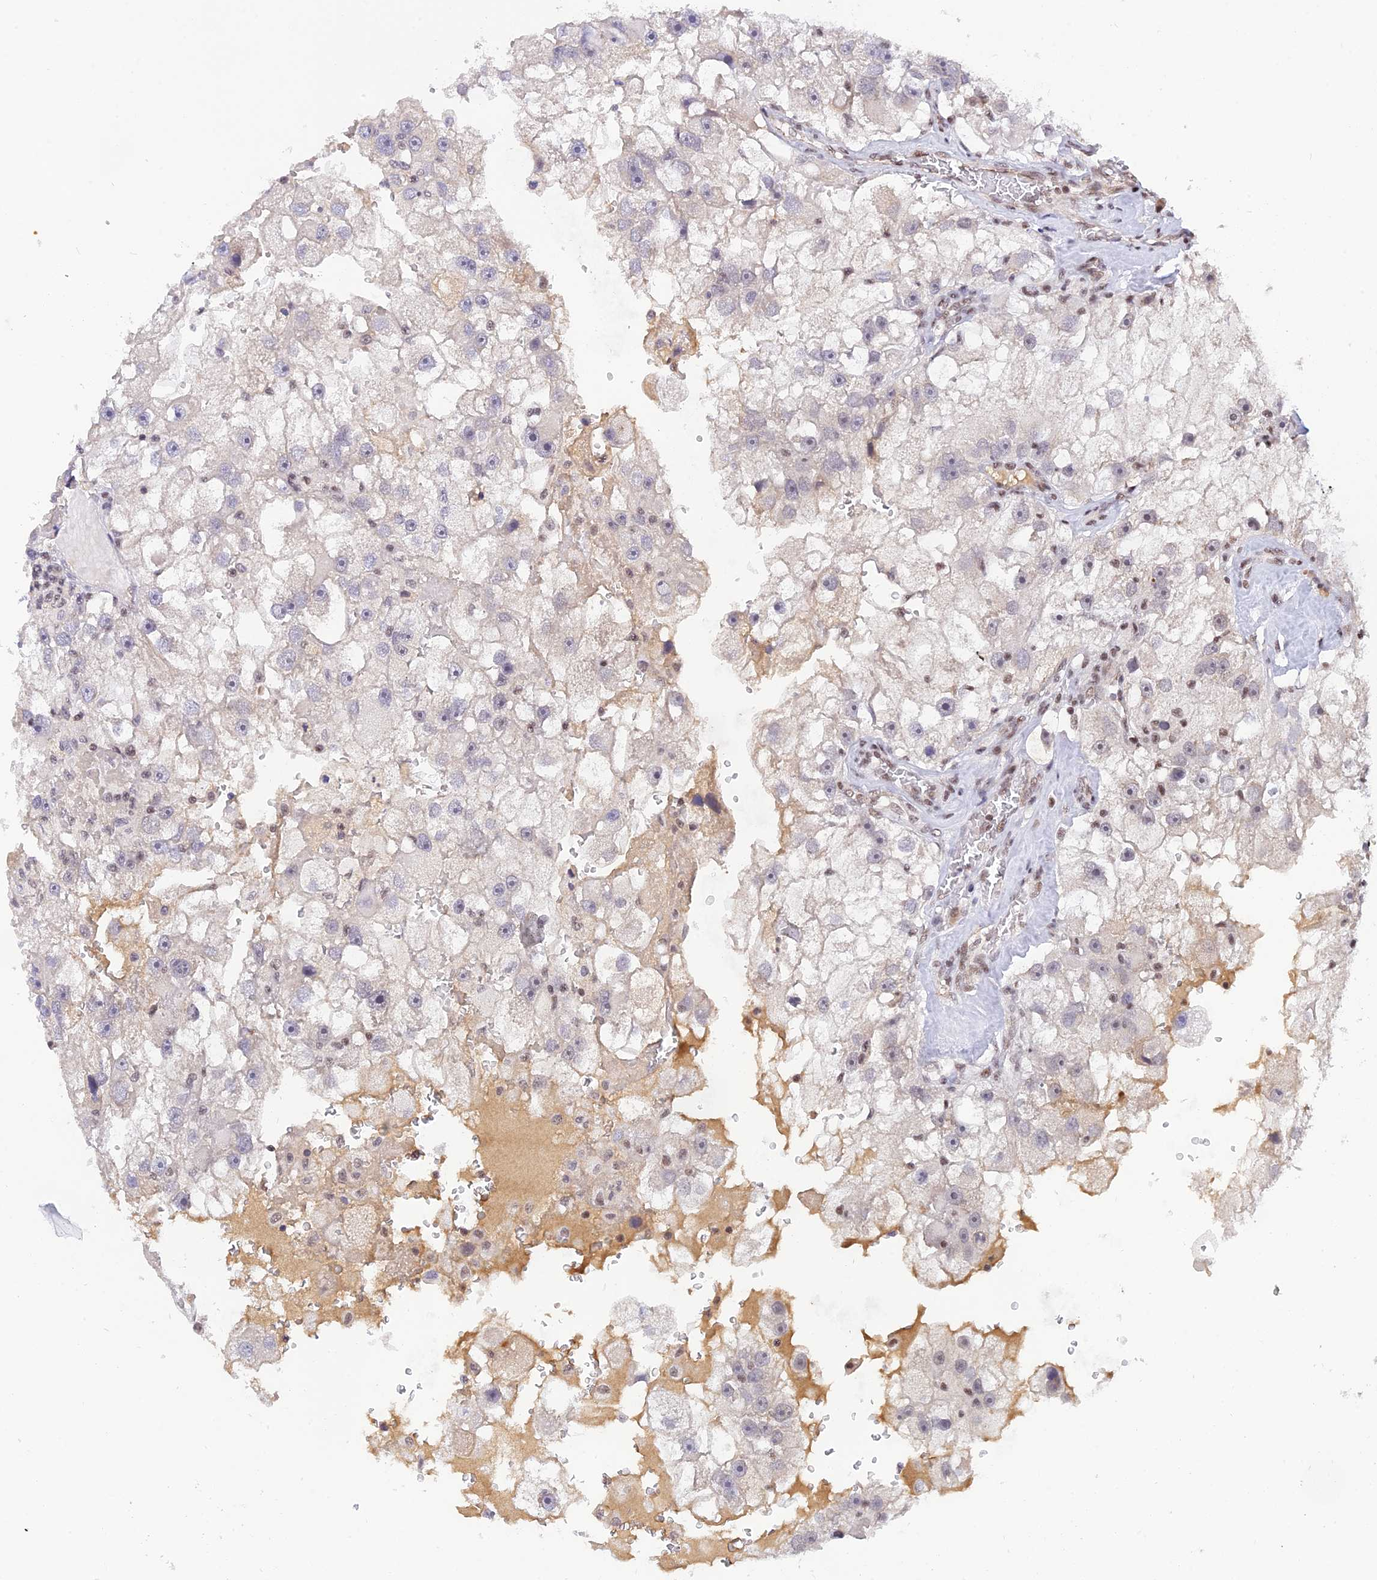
{"staining": {"intensity": "negative", "quantity": "none", "location": "none"}, "tissue": "renal cancer", "cell_type": "Tumor cells", "image_type": "cancer", "snomed": [{"axis": "morphology", "description": "Adenocarcinoma, NOS"}, {"axis": "topography", "description": "Kidney"}], "caption": "Tumor cells are negative for brown protein staining in renal cancer. (IHC, brightfield microscopy, high magnification).", "gene": "THAP11", "patient": {"sex": "male", "age": 63}}